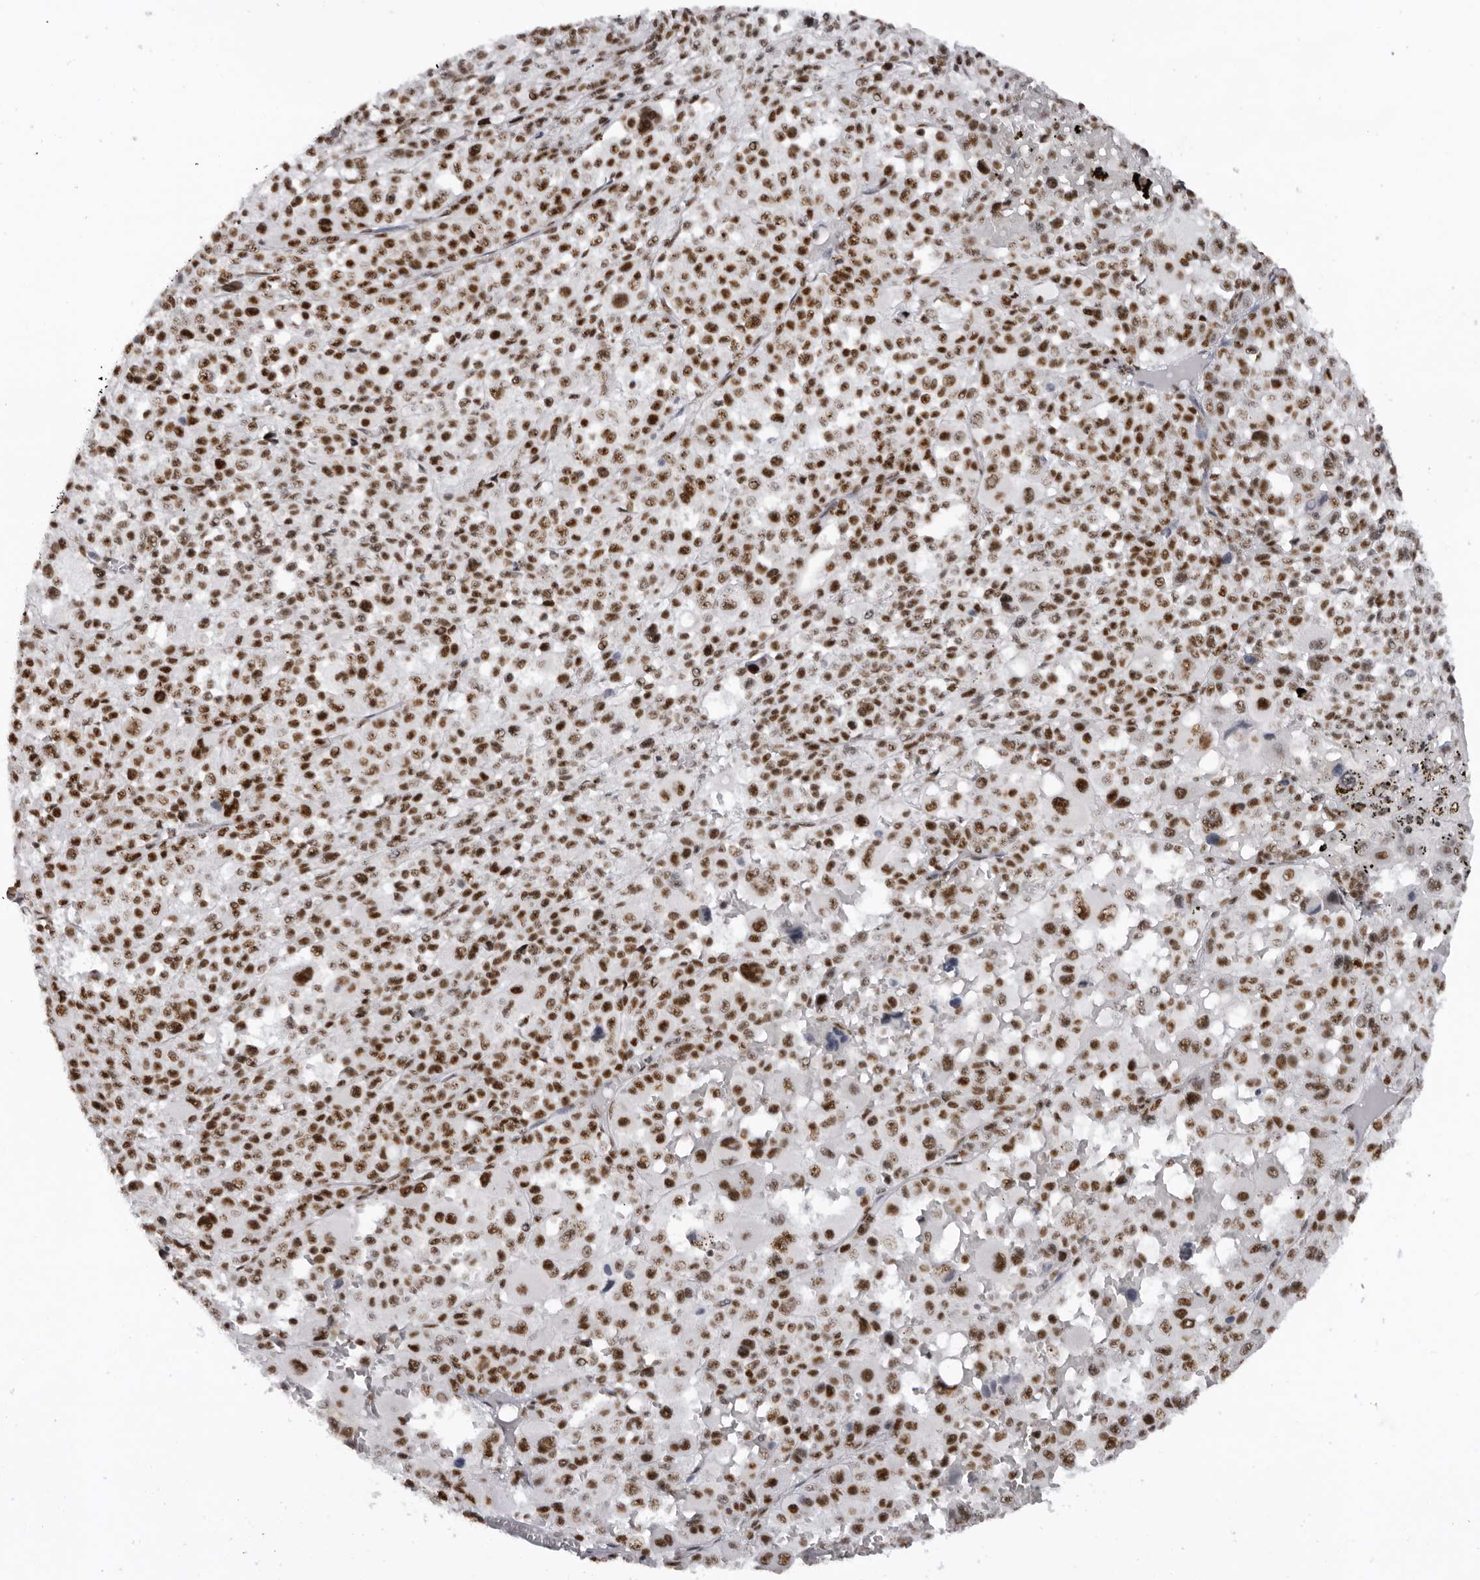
{"staining": {"intensity": "strong", "quantity": ">75%", "location": "nuclear"}, "tissue": "melanoma", "cell_type": "Tumor cells", "image_type": "cancer", "snomed": [{"axis": "morphology", "description": "Malignant melanoma, Metastatic site"}, {"axis": "topography", "description": "Skin"}], "caption": "Immunohistochemistry staining of melanoma, which exhibits high levels of strong nuclear positivity in approximately >75% of tumor cells indicating strong nuclear protein expression. The staining was performed using DAB (brown) for protein detection and nuclei were counterstained in hematoxylin (blue).", "gene": "DHX9", "patient": {"sex": "female", "age": 74}}